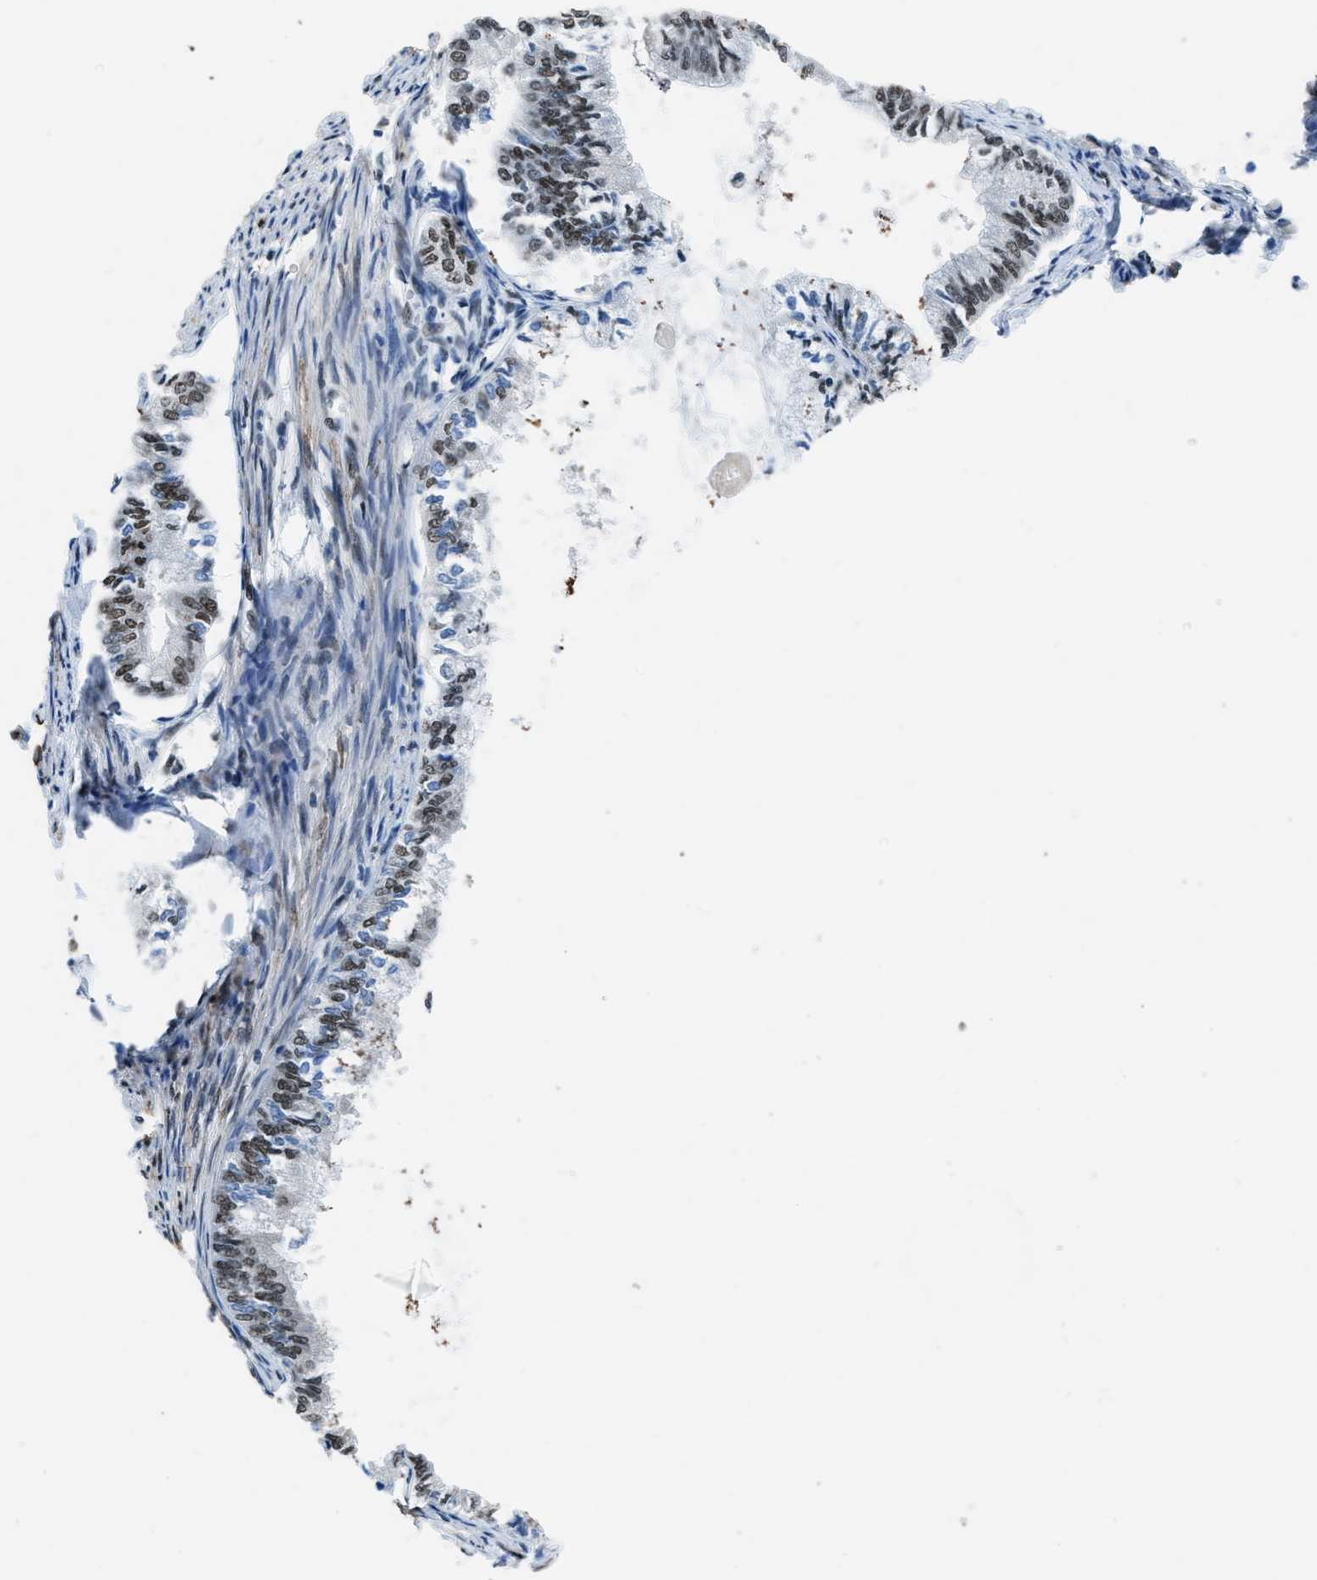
{"staining": {"intensity": "moderate", "quantity": ">75%", "location": "nuclear"}, "tissue": "endometrial cancer", "cell_type": "Tumor cells", "image_type": "cancer", "snomed": [{"axis": "morphology", "description": "Adenocarcinoma, NOS"}, {"axis": "topography", "description": "Endometrium"}], "caption": "Endometrial cancer tissue displays moderate nuclear expression in about >75% of tumor cells", "gene": "GATAD2B", "patient": {"sex": "female", "age": 86}}